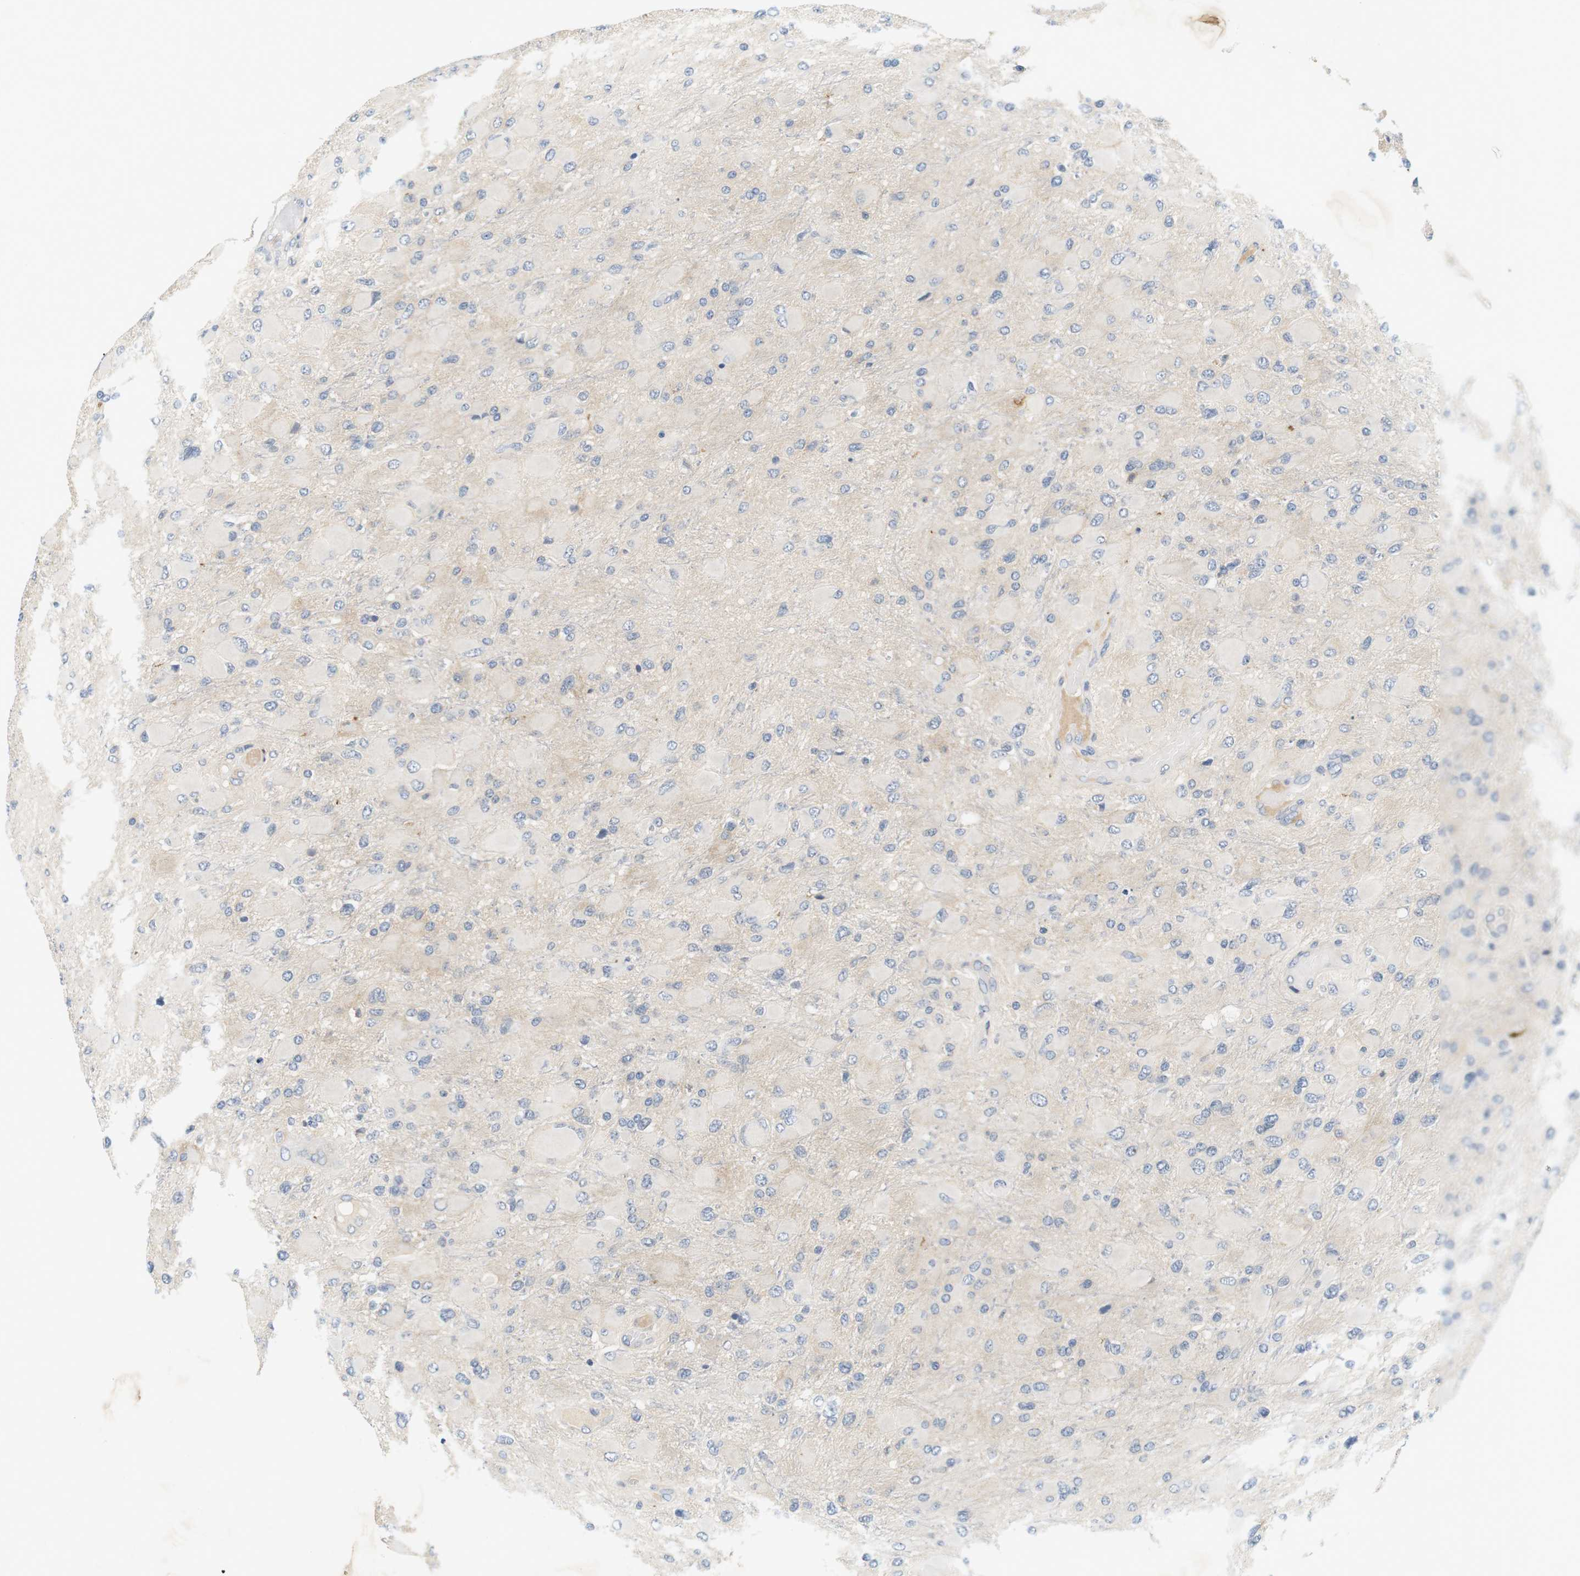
{"staining": {"intensity": "negative", "quantity": "none", "location": "none"}, "tissue": "glioma", "cell_type": "Tumor cells", "image_type": "cancer", "snomed": [{"axis": "morphology", "description": "Glioma, malignant, High grade"}, {"axis": "topography", "description": "Cerebral cortex"}], "caption": "The photomicrograph reveals no staining of tumor cells in glioma.", "gene": "EVA1C", "patient": {"sex": "female", "age": 36}}